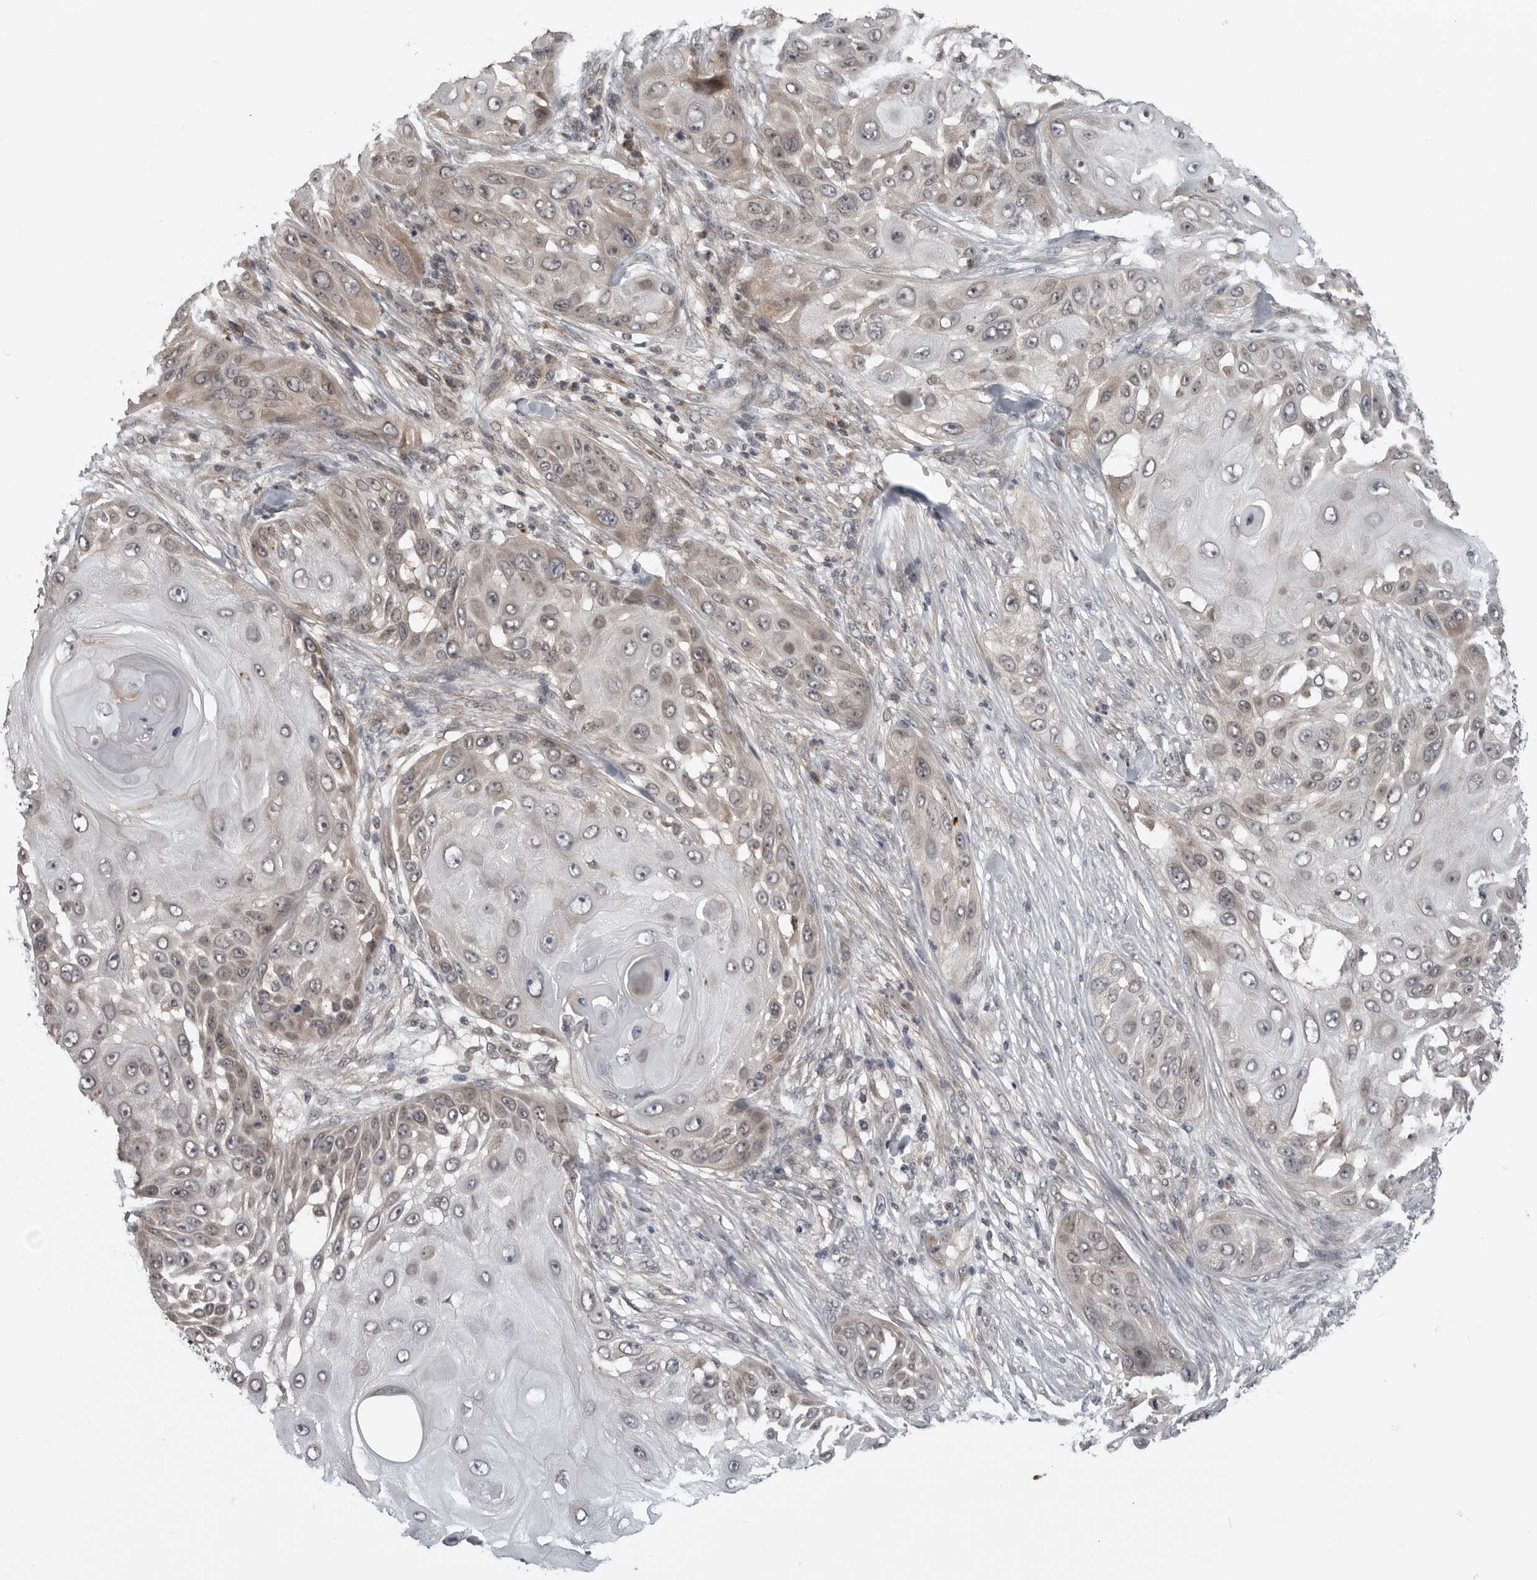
{"staining": {"intensity": "weak", "quantity": "25%-75%", "location": "cytoplasmic/membranous,nuclear"}, "tissue": "skin cancer", "cell_type": "Tumor cells", "image_type": "cancer", "snomed": [{"axis": "morphology", "description": "Squamous cell carcinoma, NOS"}, {"axis": "topography", "description": "Skin"}], "caption": "Brown immunohistochemical staining in human squamous cell carcinoma (skin) shows weak cytoplasmic/membranous and nuclear positivity in approximately 25%-75% of tumor cells.", "gene": "FAAP100", "patient": {"sex": "female", "age": 44}}